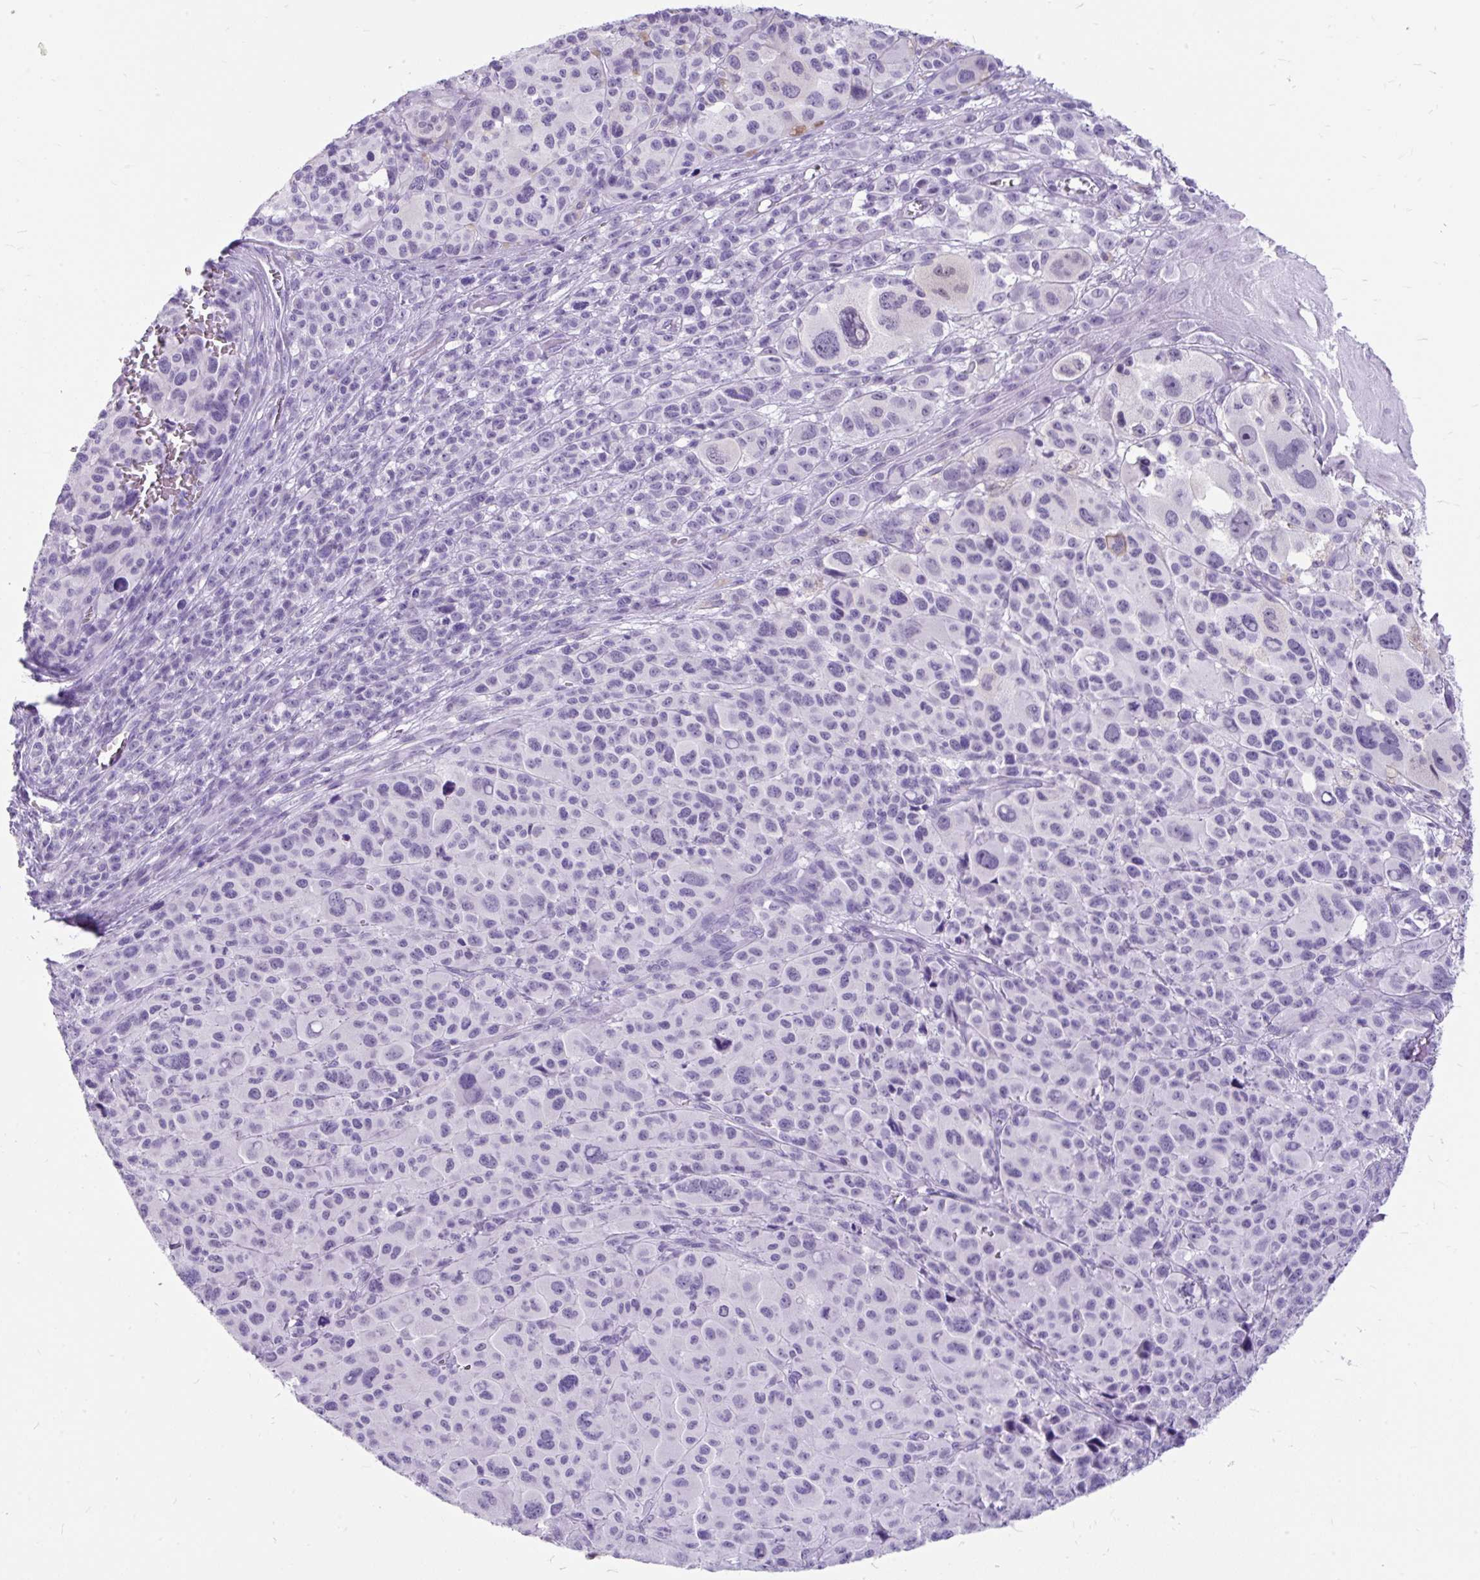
{"staining": {"intensity": "negative", "quantity": "none", "location": "none"}, "tissue": "melanoma", "cell_type": "Tumor cells", "image_type": "cancer", "snomed": [{"axis": "morphology", "description": "Malignant melanoma, NOS"}, {"axis": "topography", "description": "Skin"}], "caption": "Melanoma was stained to show a protein in brown. There is no significant positivity in tumor cells.", "gene": "SCGB1A1", "patient": {"sex": "female", "age": 74}}